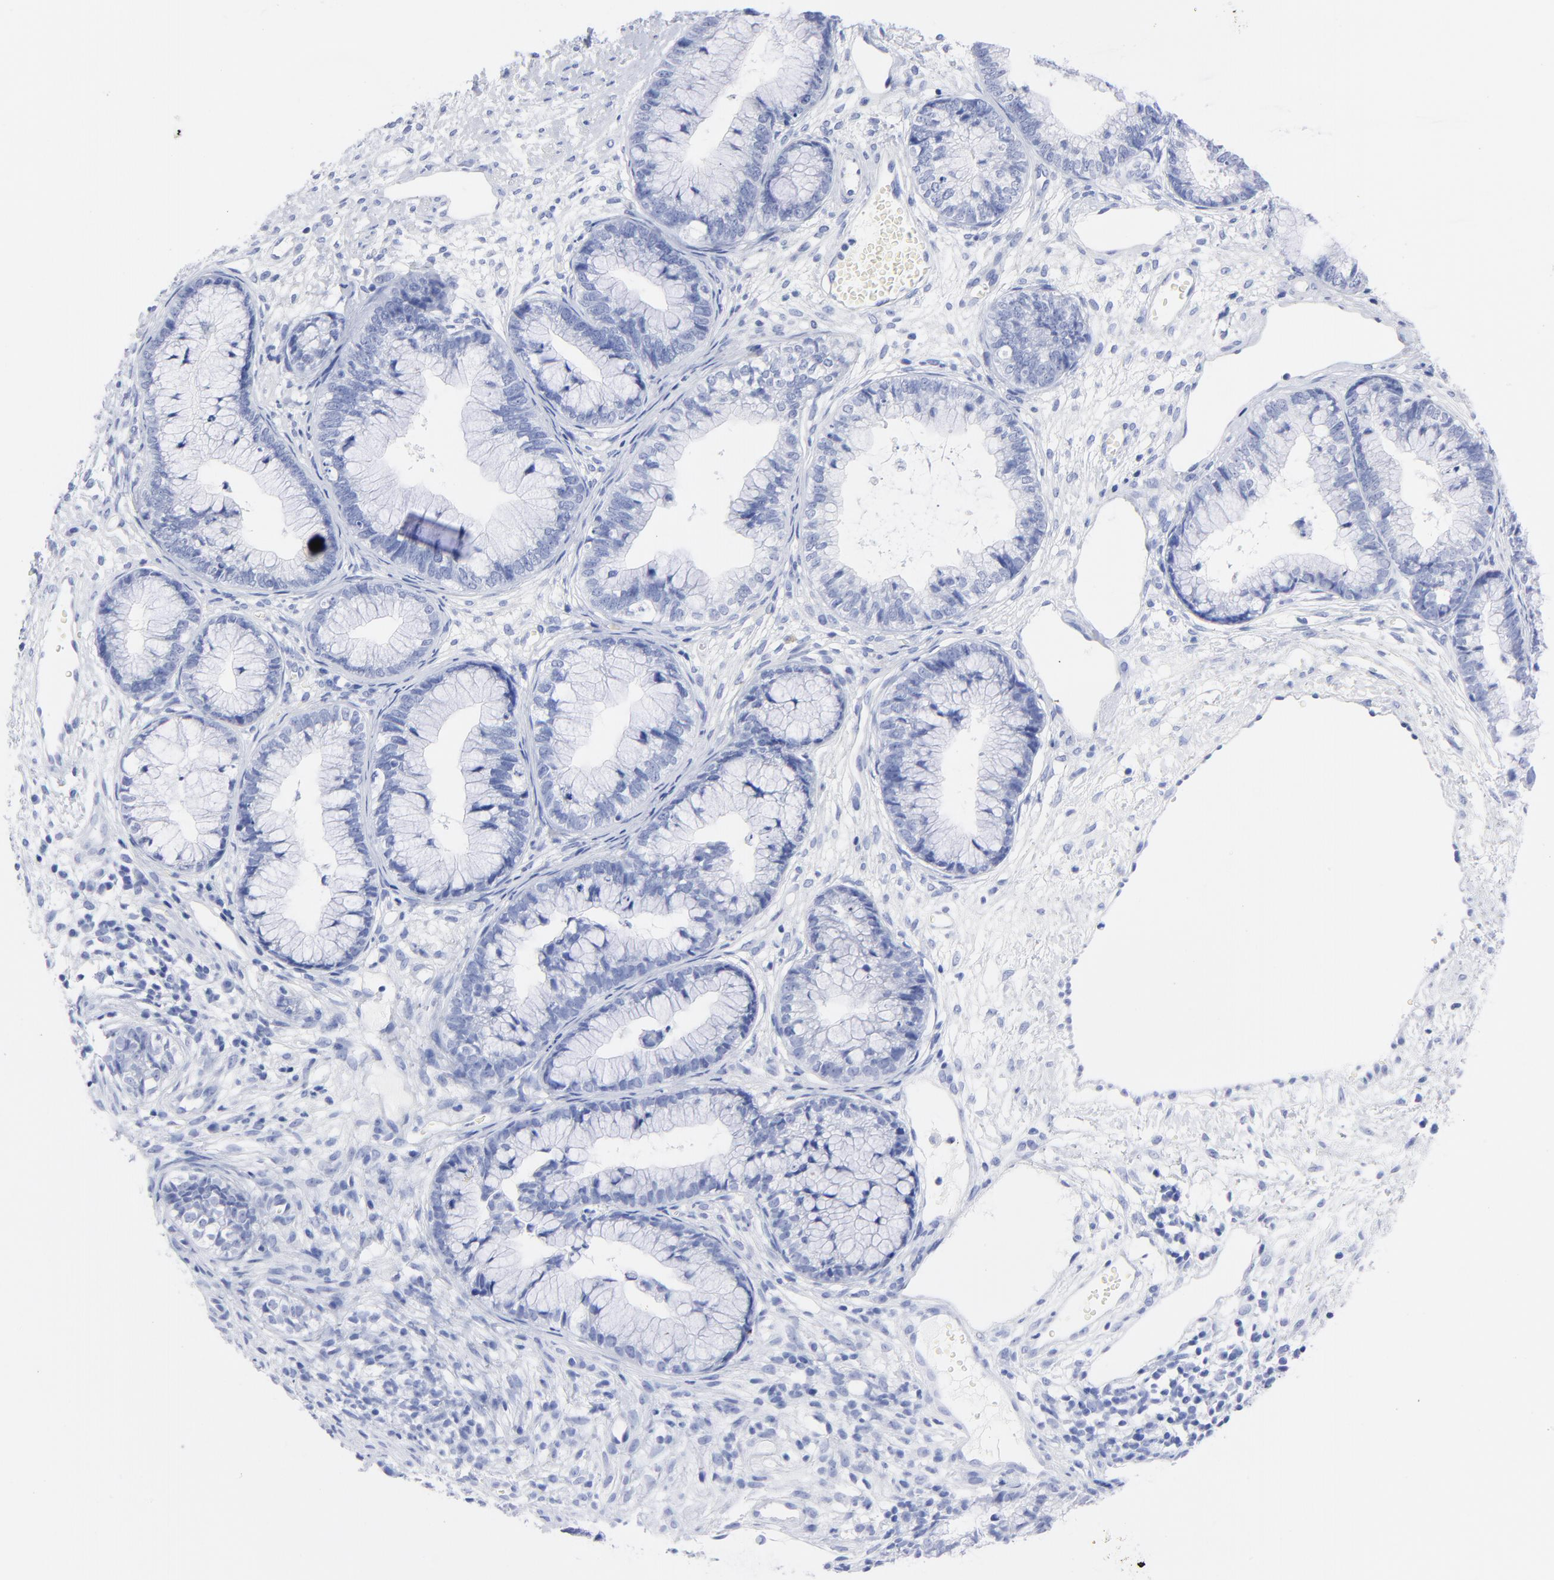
{"staining": {"intensity": "negative", "quantity": "none", "location": "none"}, "tissue": "cervical cancer", "cell_type": "Tumor cells", "image_type": "cancer", "snomed": [{"axis": "morphology", "description": "Adenocarcinoma, NOS"}, {"axis": "topography", "description": "Cervix"}], "caption": "Cervical cancer (adenocarcinoma) stained for a protein using immunohistochemistry exhibits no expression tumor cells.", "gene": "ACY1", "patient": {"sex": "female", "age": 44}}